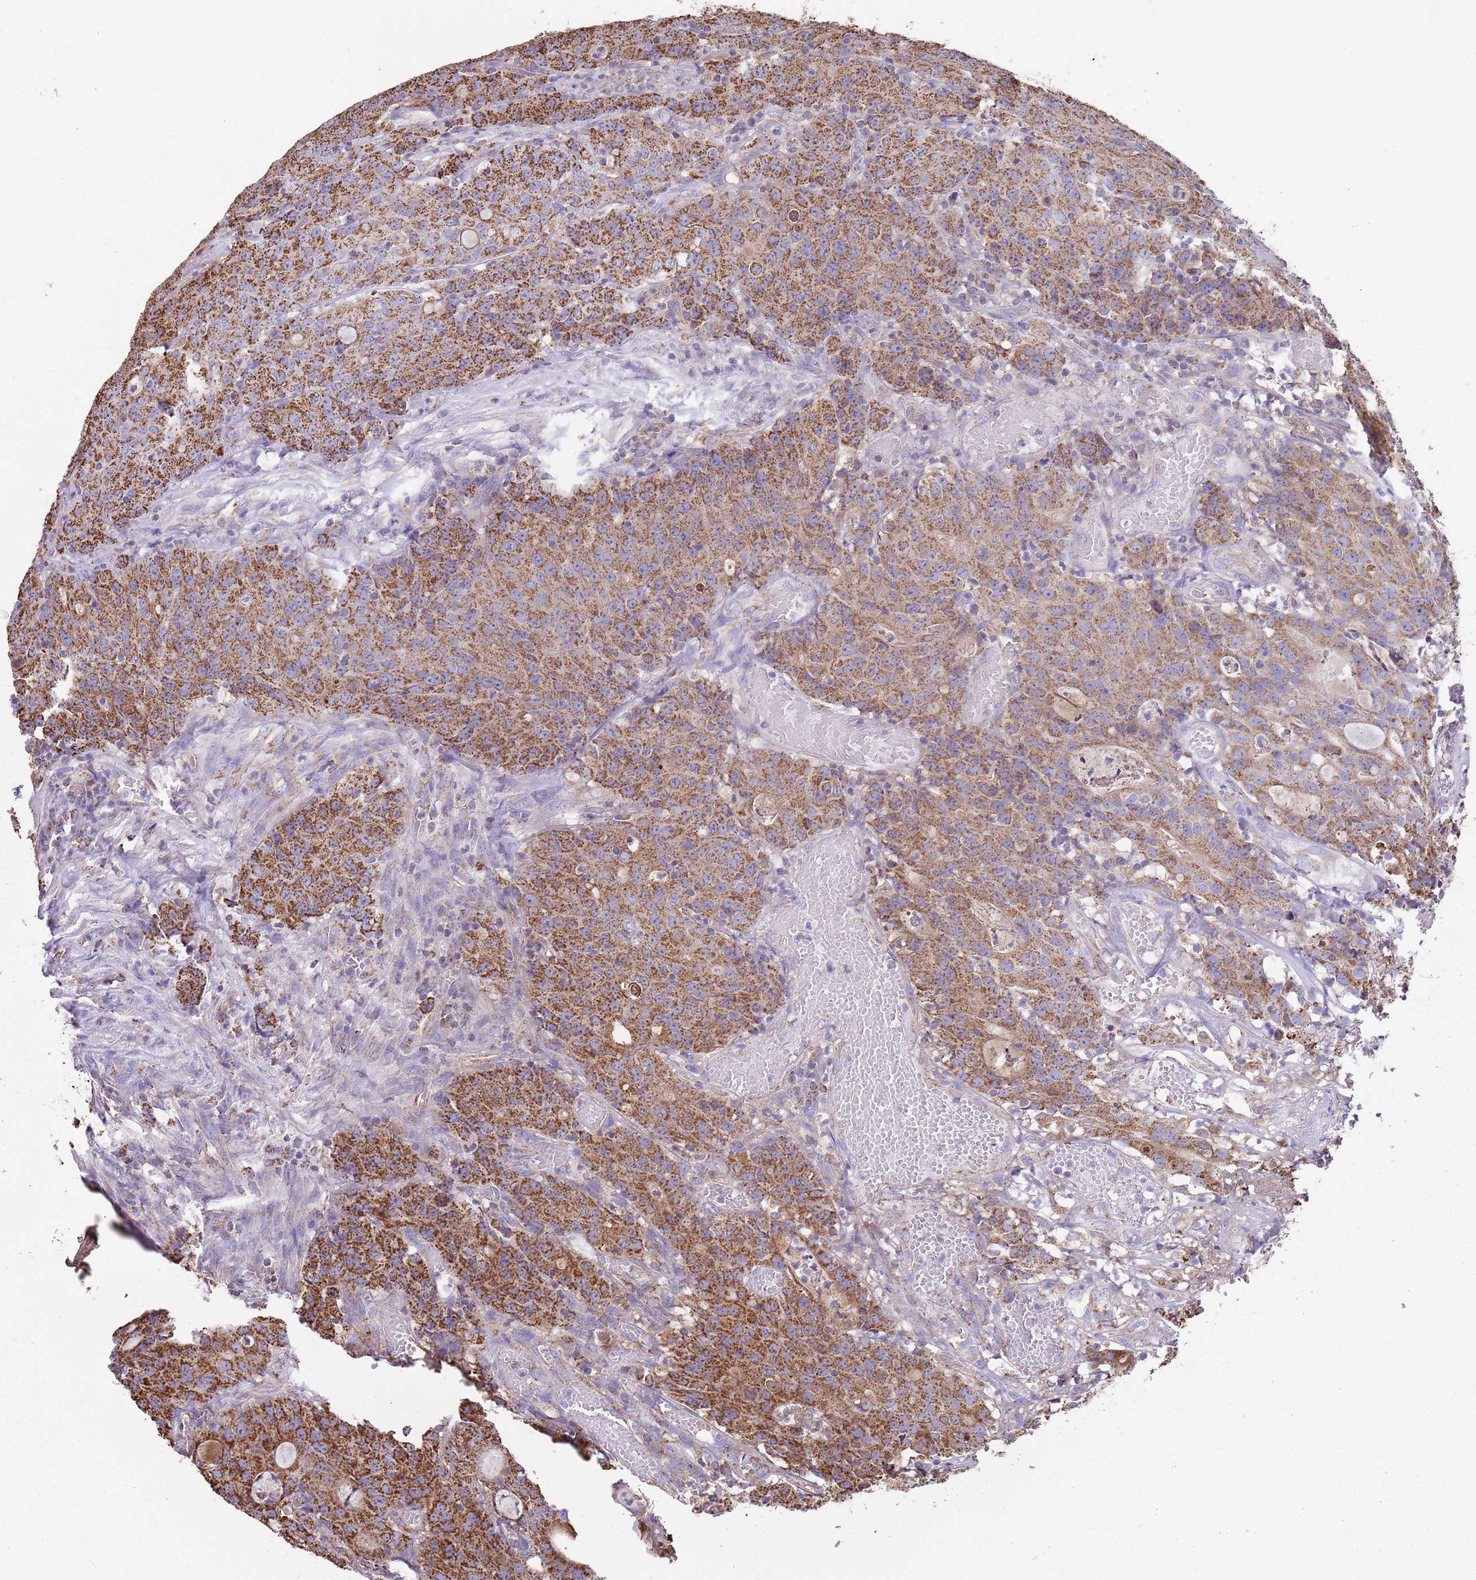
{"staining": {"intensity": "strong", "quantity": ">75%", "location": "cytoplasmic/membranous"}, "tissue": "colorectal cancer", "cell_type": "Tumor cells", "image_type": "cancer", "snomed": [{"axis": "morphology", "description": "Adenocarcinoma, NOS"}, {"axis": "topography", "description": "Colon"}], "caption": "Human colorectal cancer stained with a brown dye exhibits strong cytoplasmic/membranous positive staining in approximately >75% of tumor cells.", "gene": "TTLL1", "patient": {"sex": "male", "age": 83}}